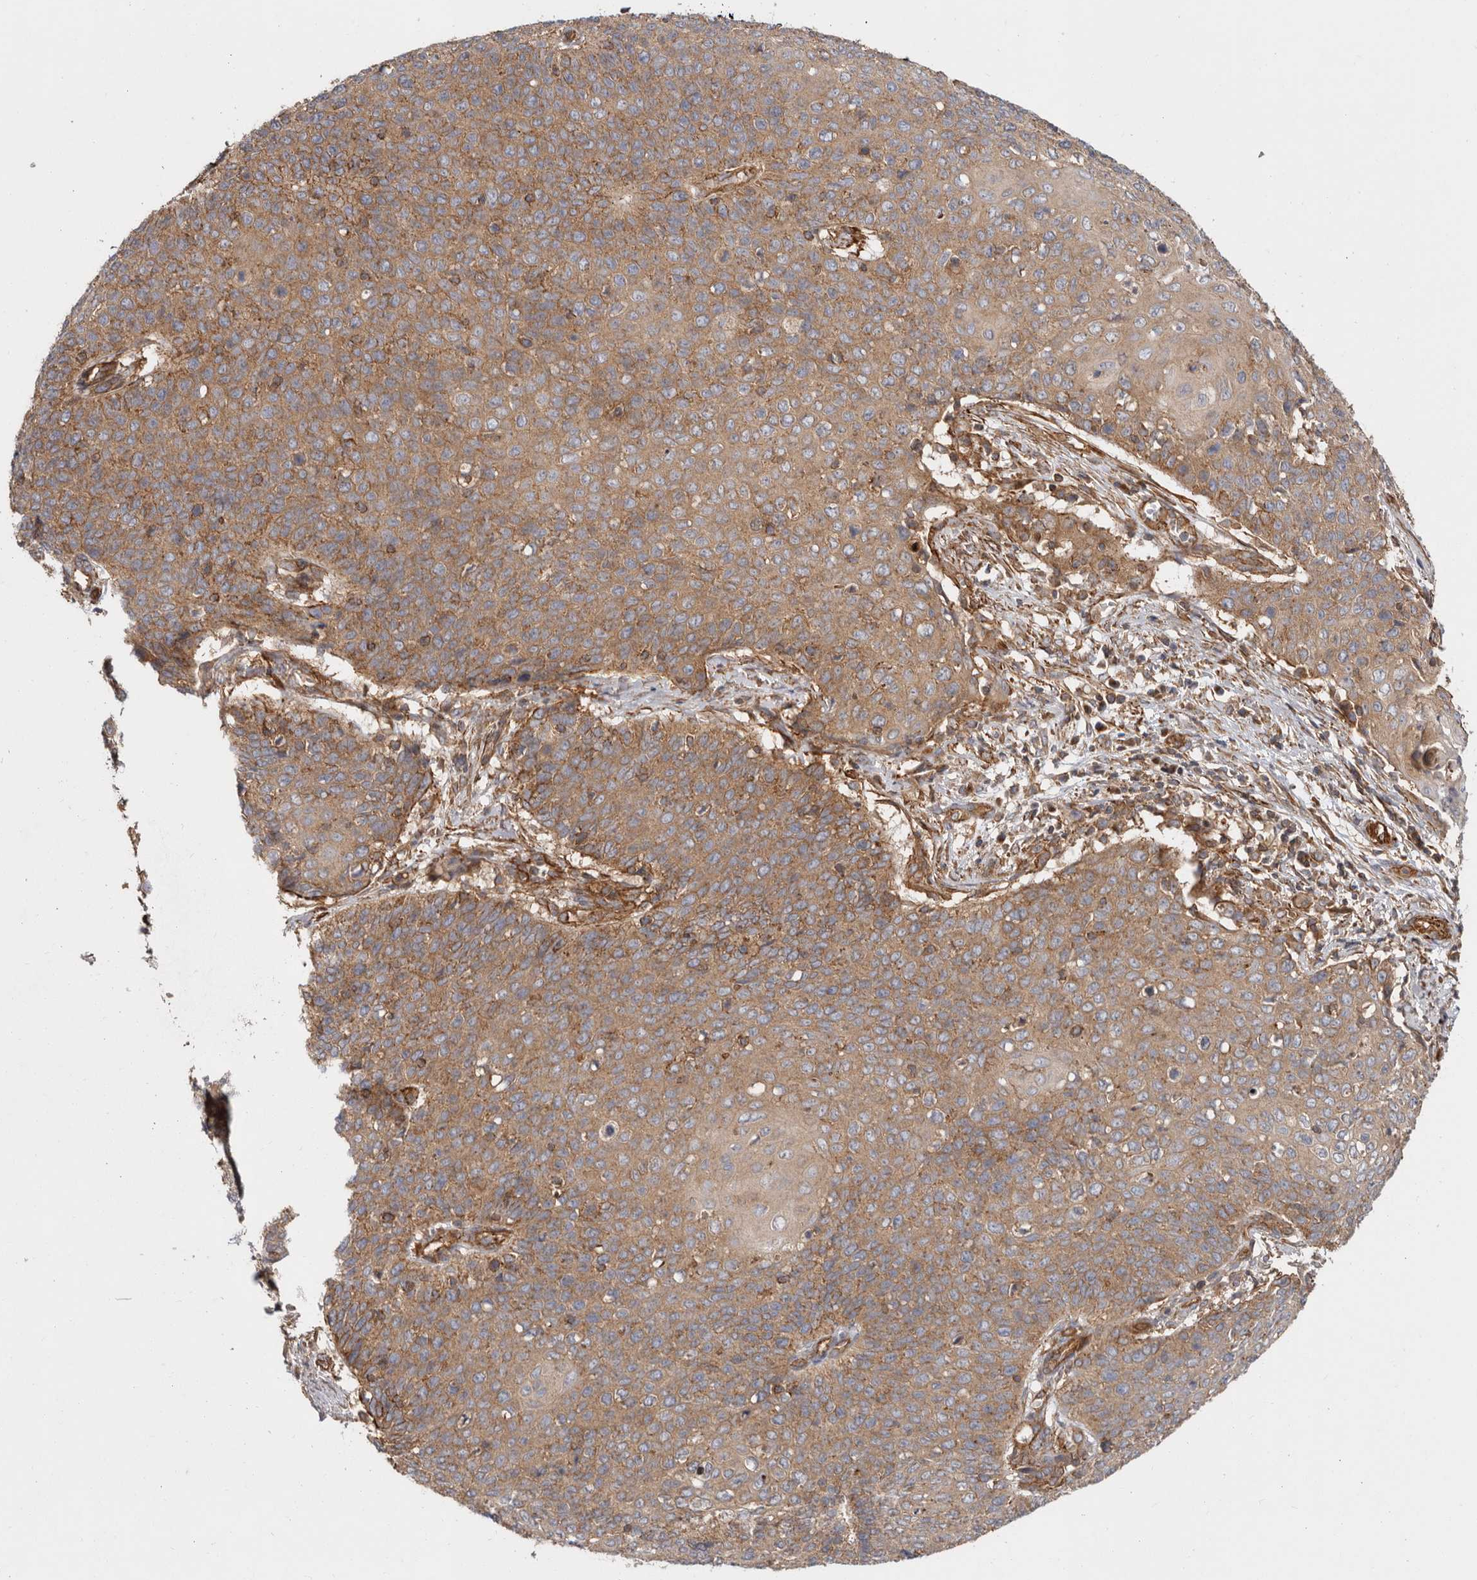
{"staining": {"intensity": "moderate", "quantity": ">75%", "location": "cytoplasmic/membranous"}, "tissue": "cervical cancer", "cell_type": "Tumor cells", "image_type": "cancer", "snomed": [{"axis": "morphology", "description": "Squamous cell carcinoma, NOS"}, {"axis": "topography", "description": "Cervix"}], "caption": "Human cervical squamous cell carcinoma stained with a brown dye displays moderate cytoplasmic/membranous positive expression in approximately >75% of tumor cells.", "gene": "TMC7", "patient": {"sex": "female", "age": 39}}